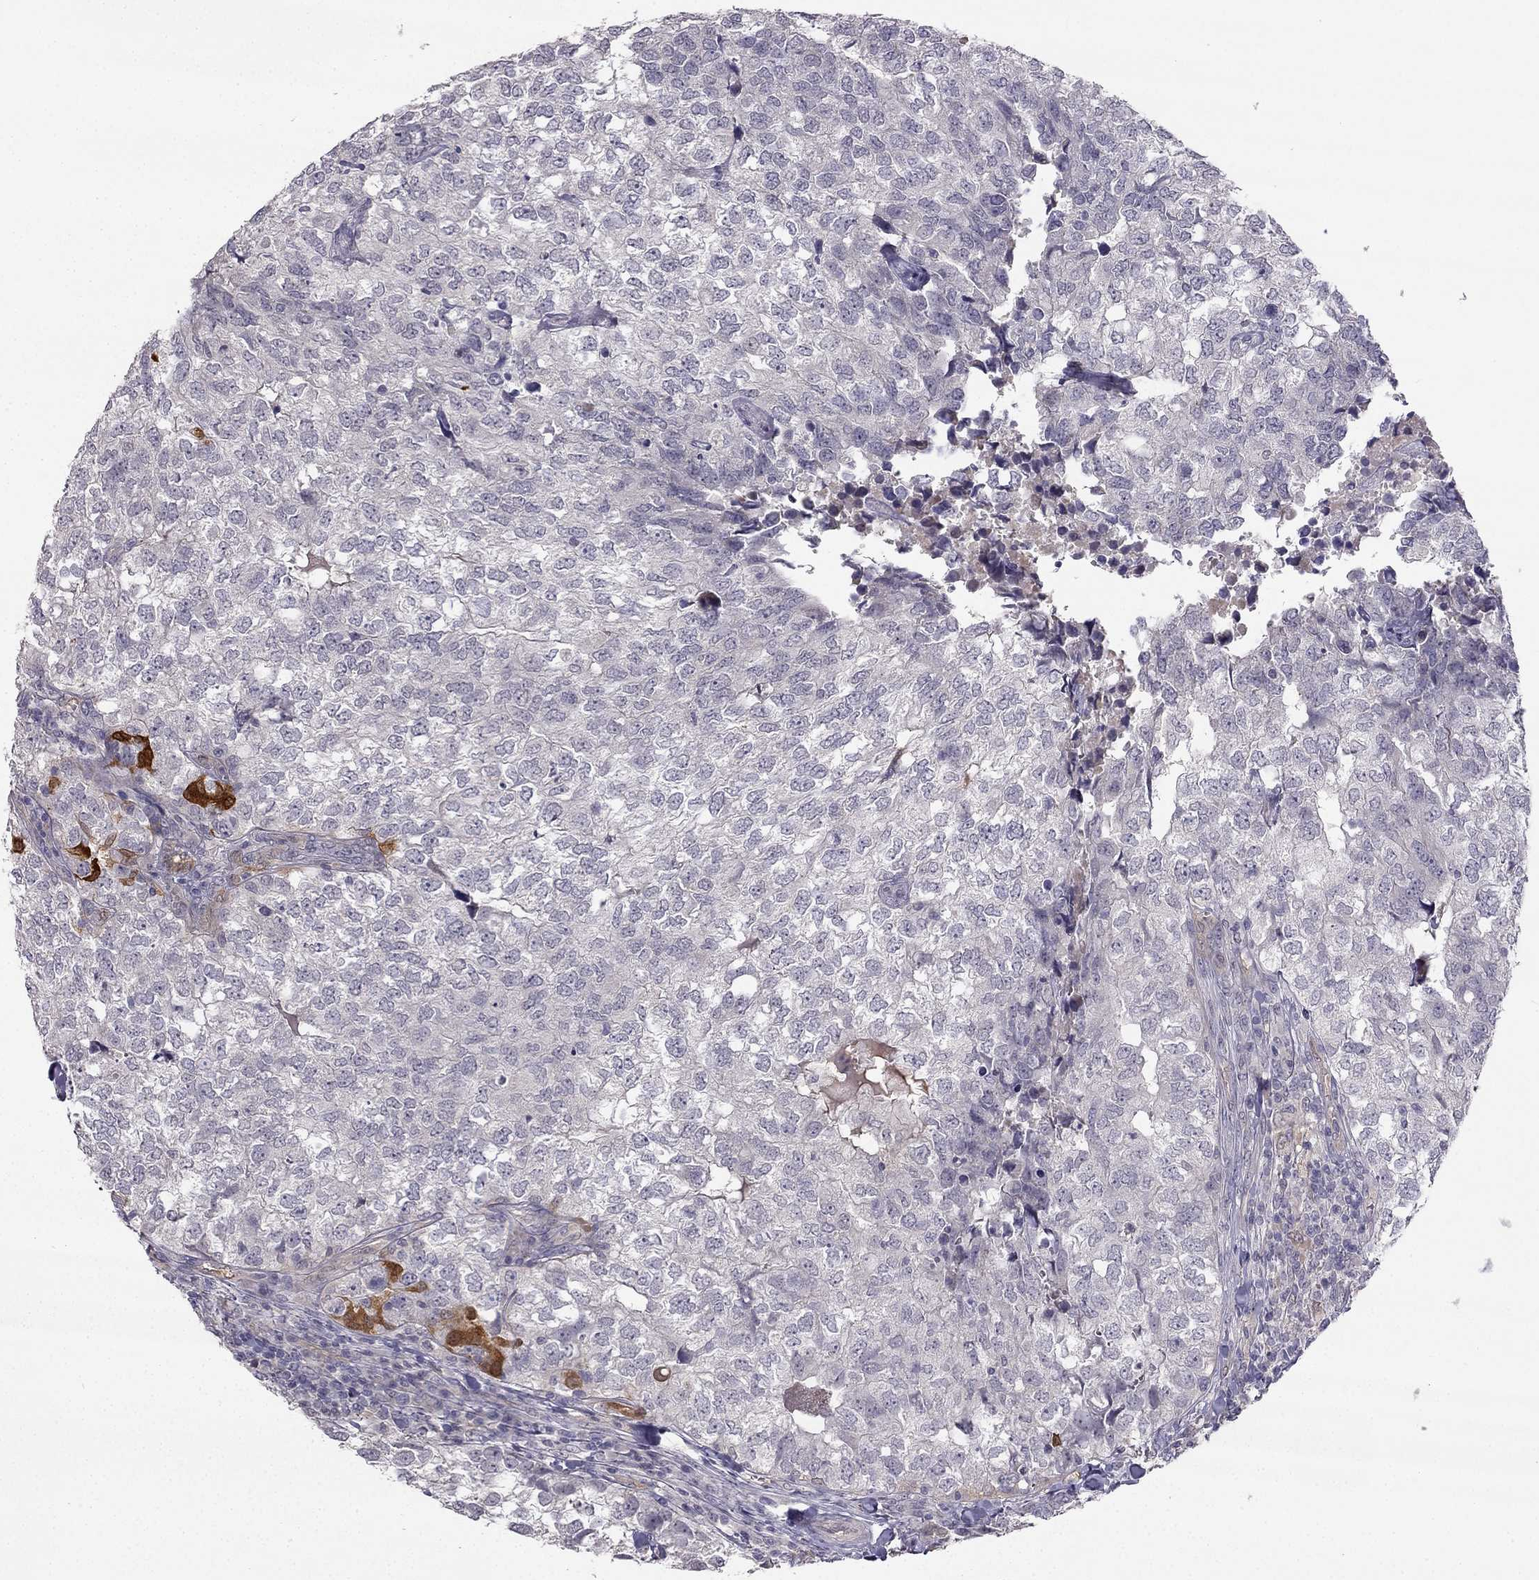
{"staining": {"intensity": "negative", "quantity": "none", "location": "none"}, "tissue": "breast cancer", "cell_type": "Tumor cells", "image_type": "cancer", "snomed": [{"axis": "morphology", "description": "Duct carcinoma"}, {"axis": "topography", "description": "Breast"}], "caption": "The micrograph displays no staining of tumor cells in breast cancer (invasive ductal carcinoma). The staining is performed using DAB brown chromogen with nuclei counter-stained in using hematoxylin.", "gene": "NQO1", "patient": {"sex": "female", "age": 30}}